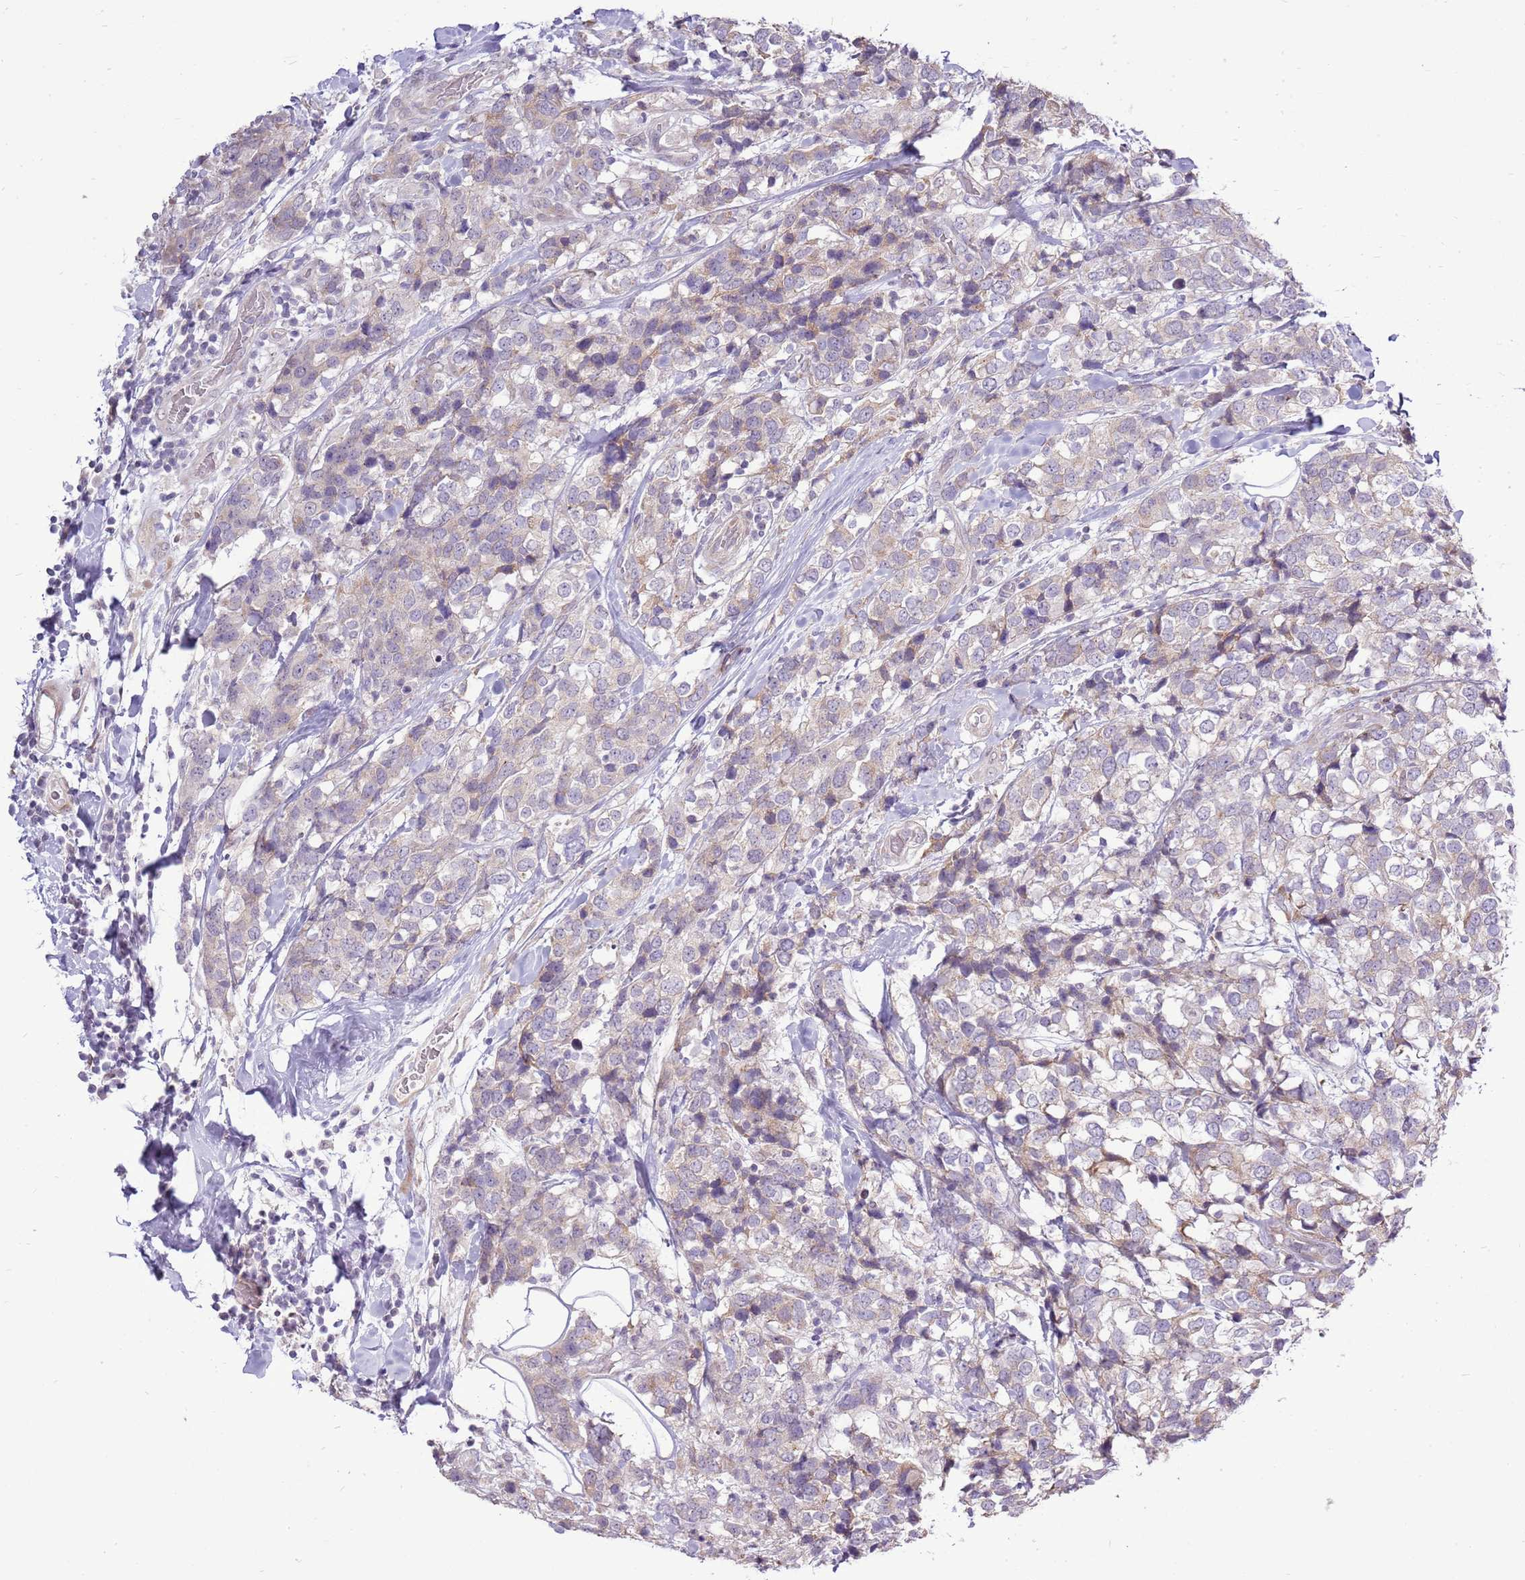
{"staining": {"intensity": "weak", "quantity": "<25%", "location": "cytoplasmic/membranous"}, "tissue": "breast cancer", "cell_type": "Tumor cells", "image_type": "cancer", "snomed": [{"axis": "morphology", "description": "Lobular carcinoma"}, {"axis": "topography", "description": "Breast"}], "caption": "DAB immunohistochemical staining of lobular carcinoma (breast) reveals no significant staining in tumor cells.", "gene": "UGGT2", "patient": {"sex": "female", "age": 59}}